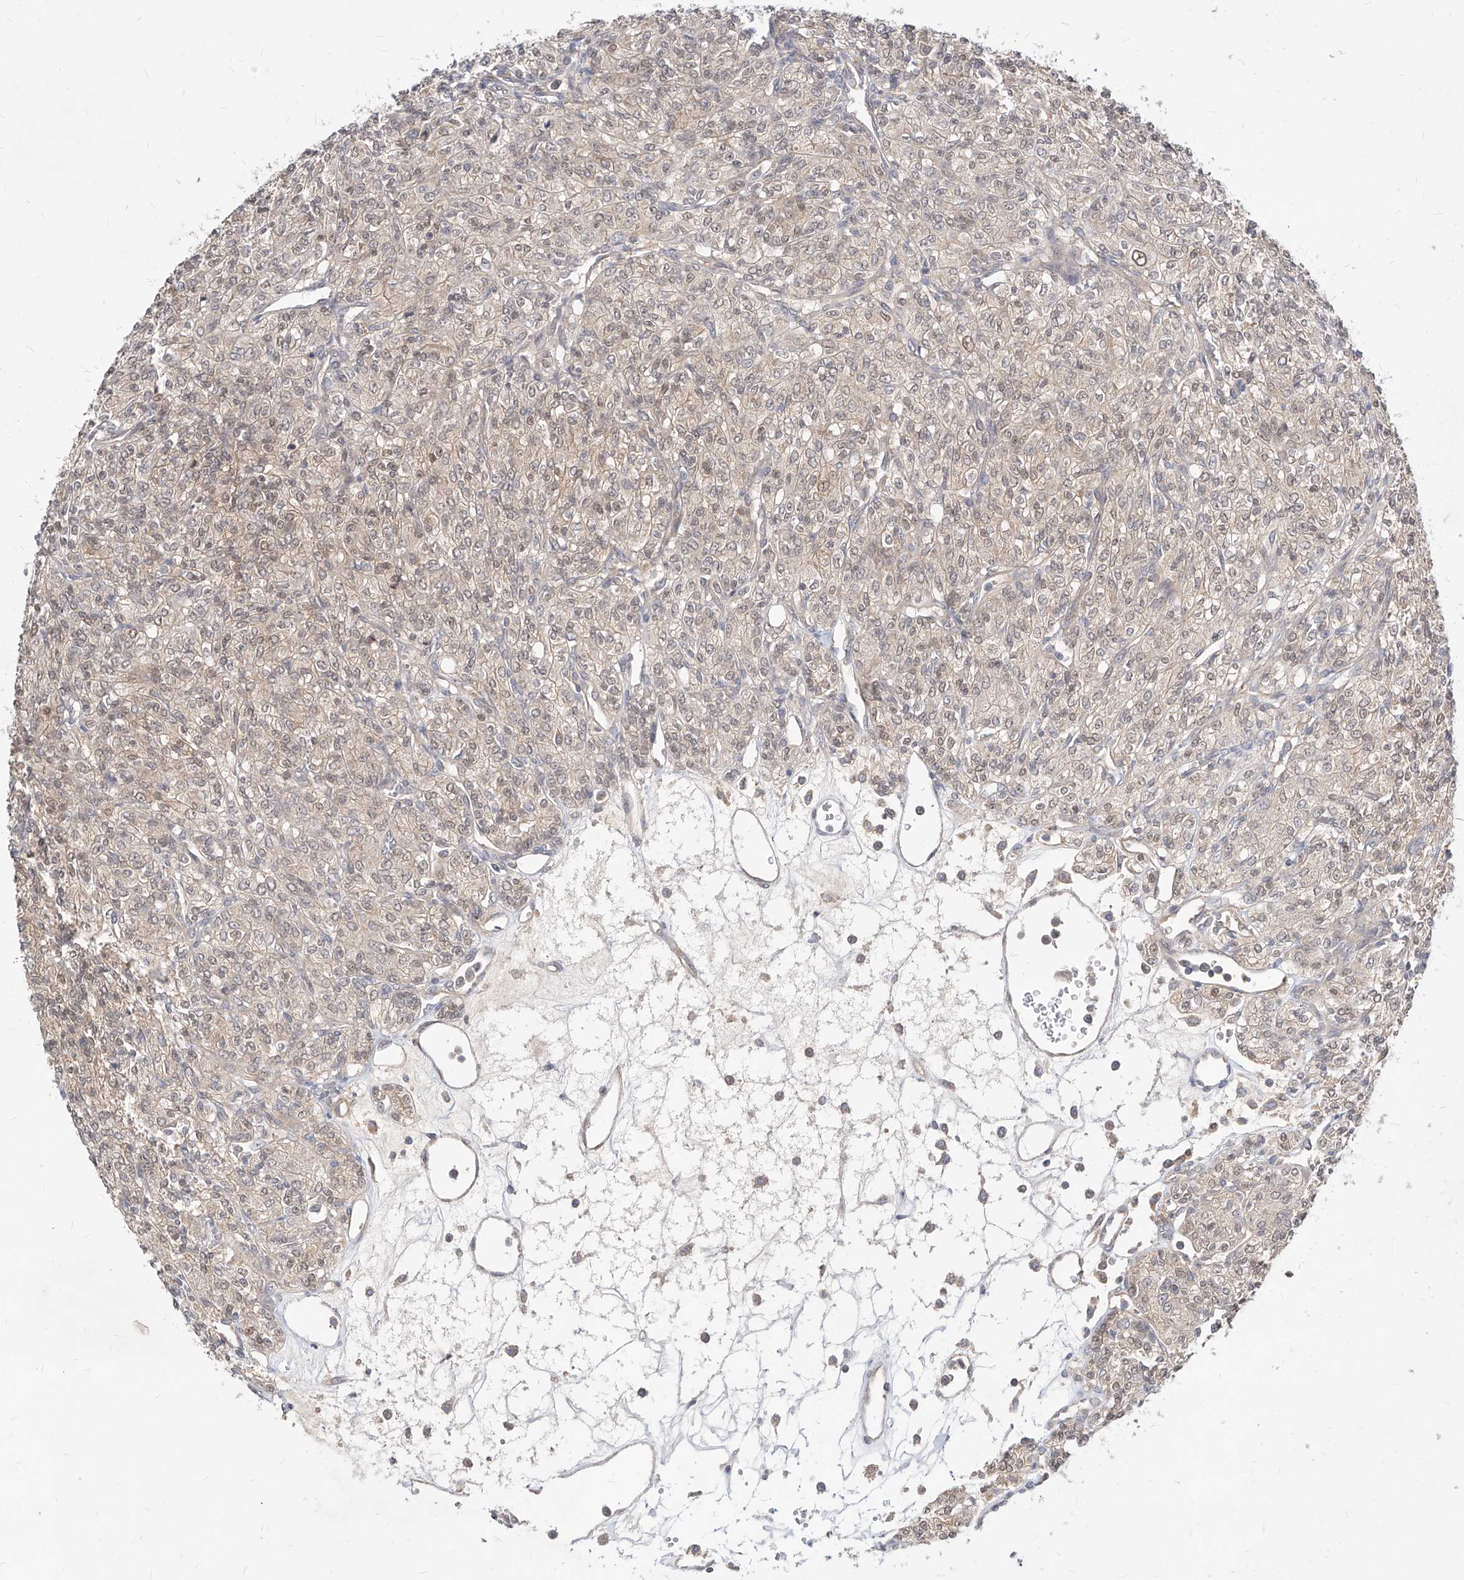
{"staining": {"intensity": "weak", "quantity": ">75%", "location": "nuclear"}, "tissue": "renal cancer", "cell_type": "Tumor cells", "image_type": "cancer", "snomed": [{"axis": "morphology", "description": "Adenocarcinoma, NOS"}, {"axis": "topography", "description": "Kidney"}], "caption": "An IHC photomicrograph of neoplastic tissue is shown. Protein staining in brown highlights weak nuclear positivity in adenocarcinoma (renal) within tumor cells.", "gene": "TSNAX", "patient": {"sex": "male", "age": 77}}